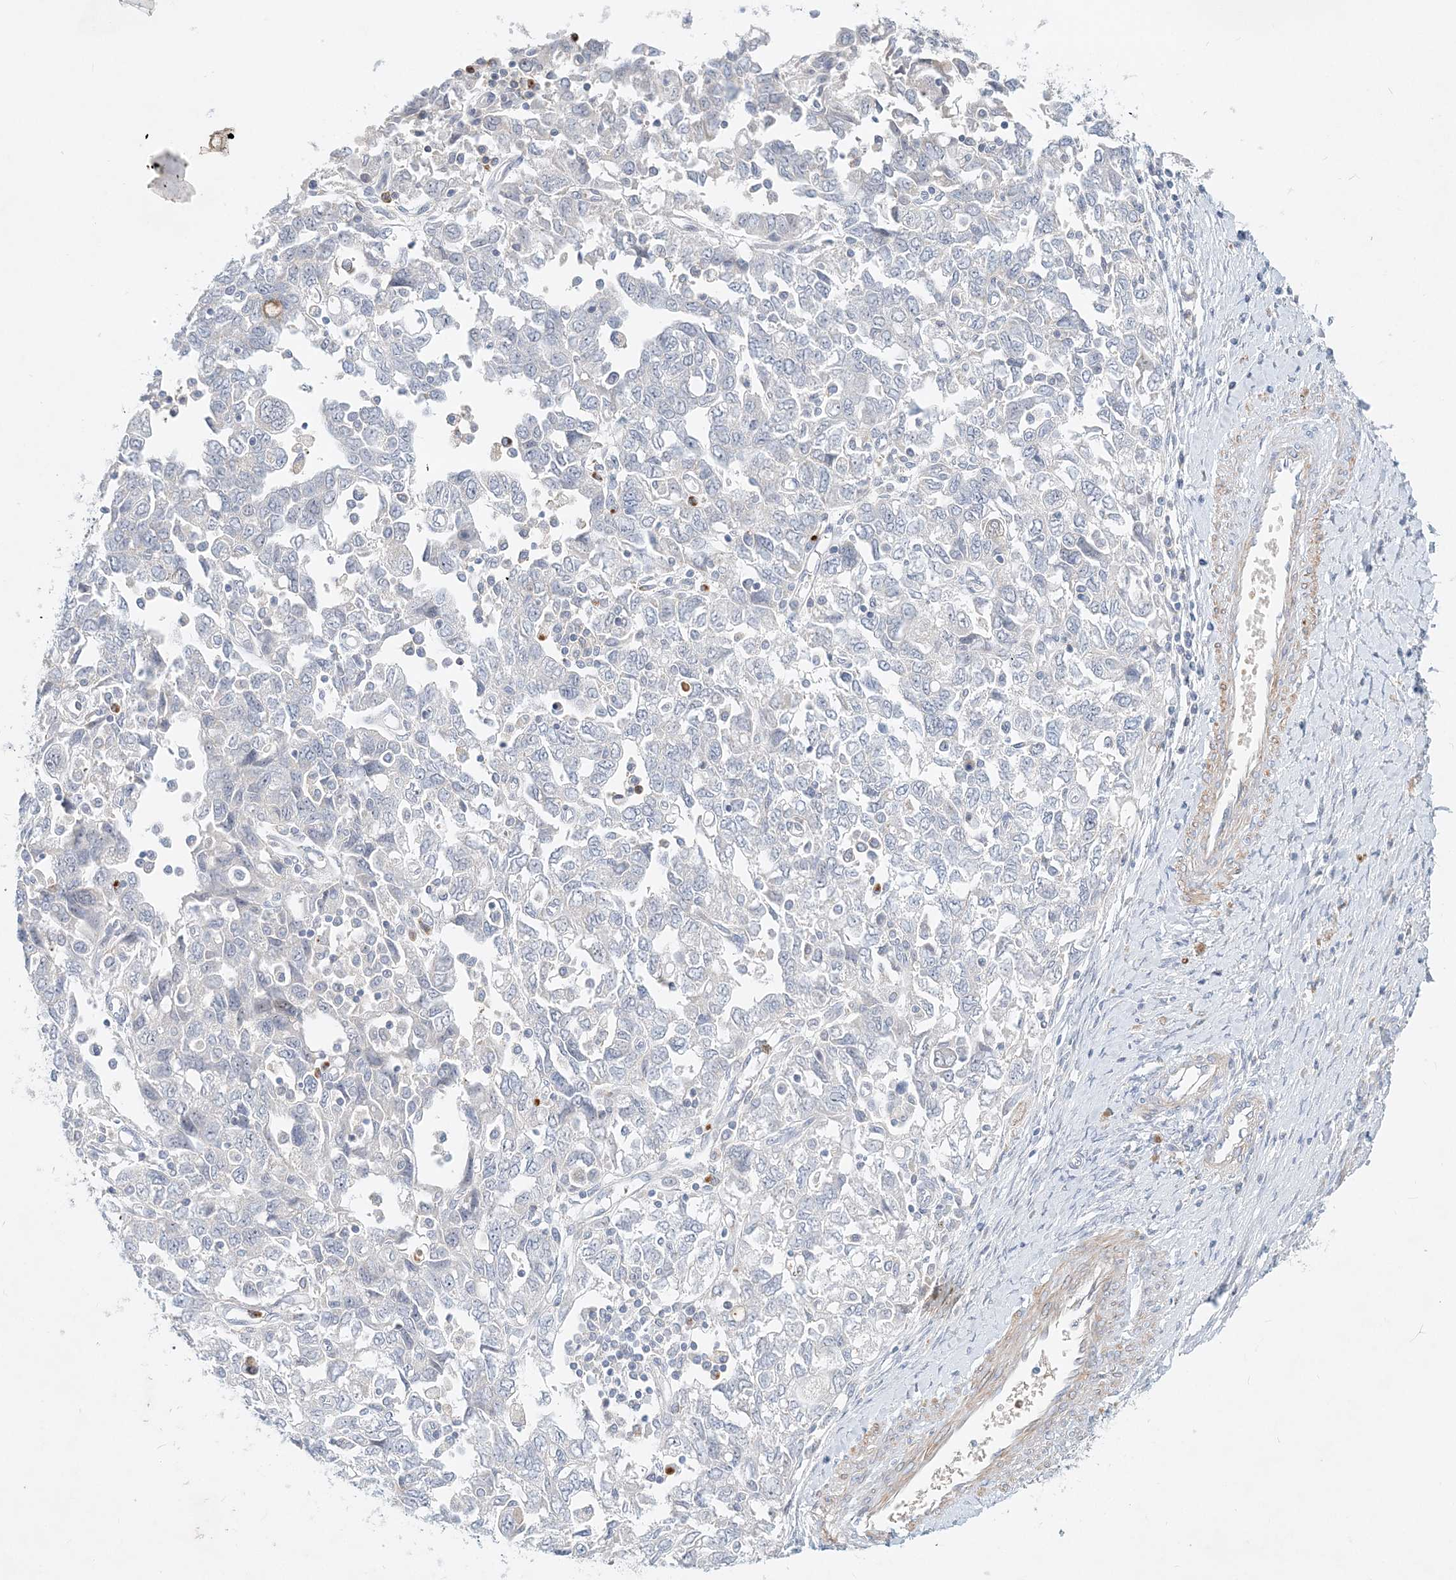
{"staining": {"intensity": "negative", "quantity": "none", "location": "none"}, "tissue": "ovarian cancer", "cell_type": "Tumor cells", "image_type": "cancer", "snomed": [{"axis": "morphology", "description": "Carcinoma, NOS"}, {"axis": "morphology", "description": "Cystadenocarcinoma, serous, NOS"}, {"axis": "topography", "description": "Ovary"}], "caption": "Human ovarian cancer stained for a protein using IHC exhibits no staining in tumor cells.", "gene": "DNAH5", "patient": {"sex": "female", "age": 69}}